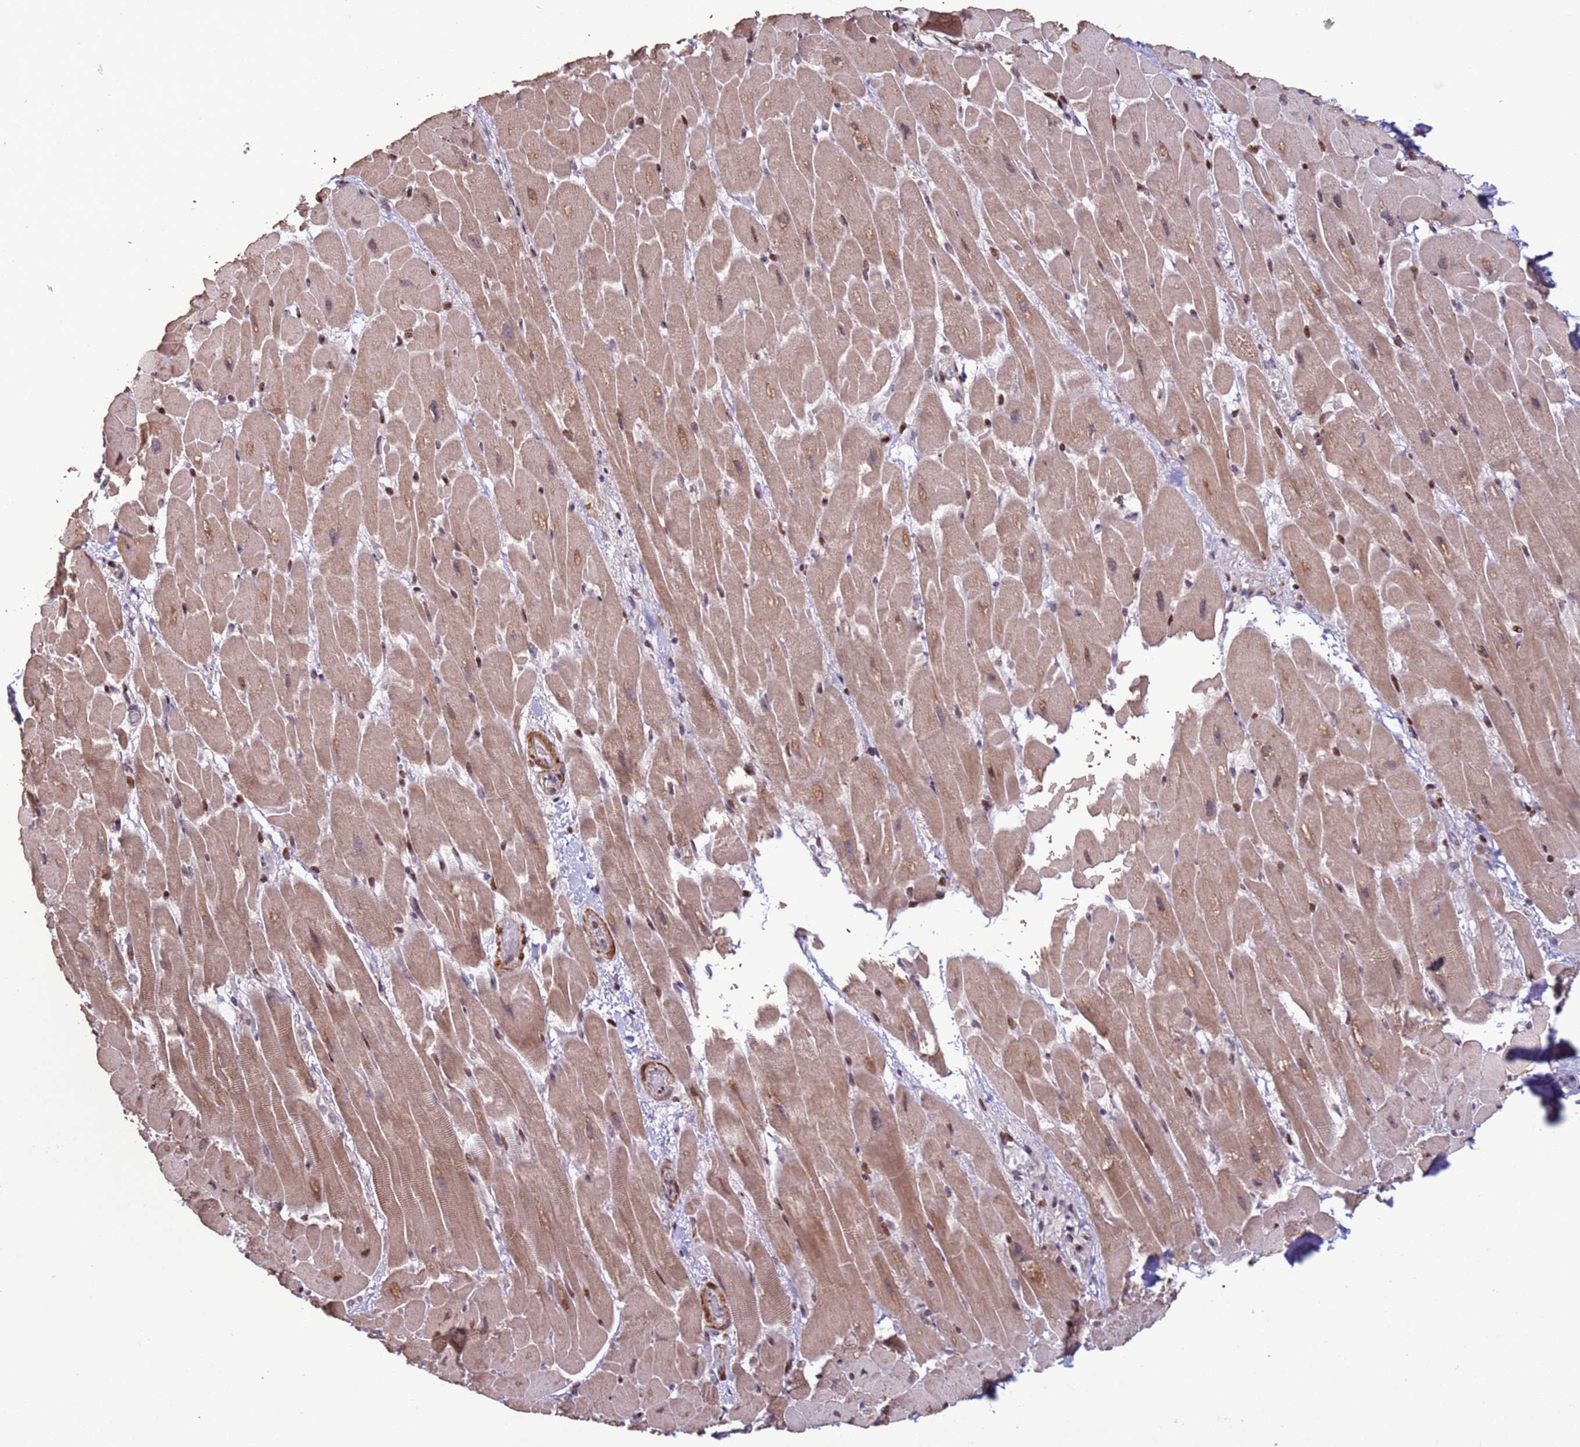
{"staining": {"intensity": "moderate", "quantity": ">75%", "location": "cytoplasmic/membranous"}, "tissue": "heart muscle", "cell_type": "Cardiomyocytes", "image_type": "normal", "snomed": [{"axis": "morphology", "description": "Normal tissue, NOS"}, {"axis": "topography", "description": "Heart"}], "caption": "High-magnification brightfield microscopy of normal heart muscle stained with DAB (3,3'-diaminobenzidine) (brown) and counterstained with hematoxylin (blue). cardiomyocytes exhibit moderate cytoplasmic/membranous positivity is seen in approximately>75% of cells.", "gene": "HGH1", "patient": {"sex": "male", "age": 37}}